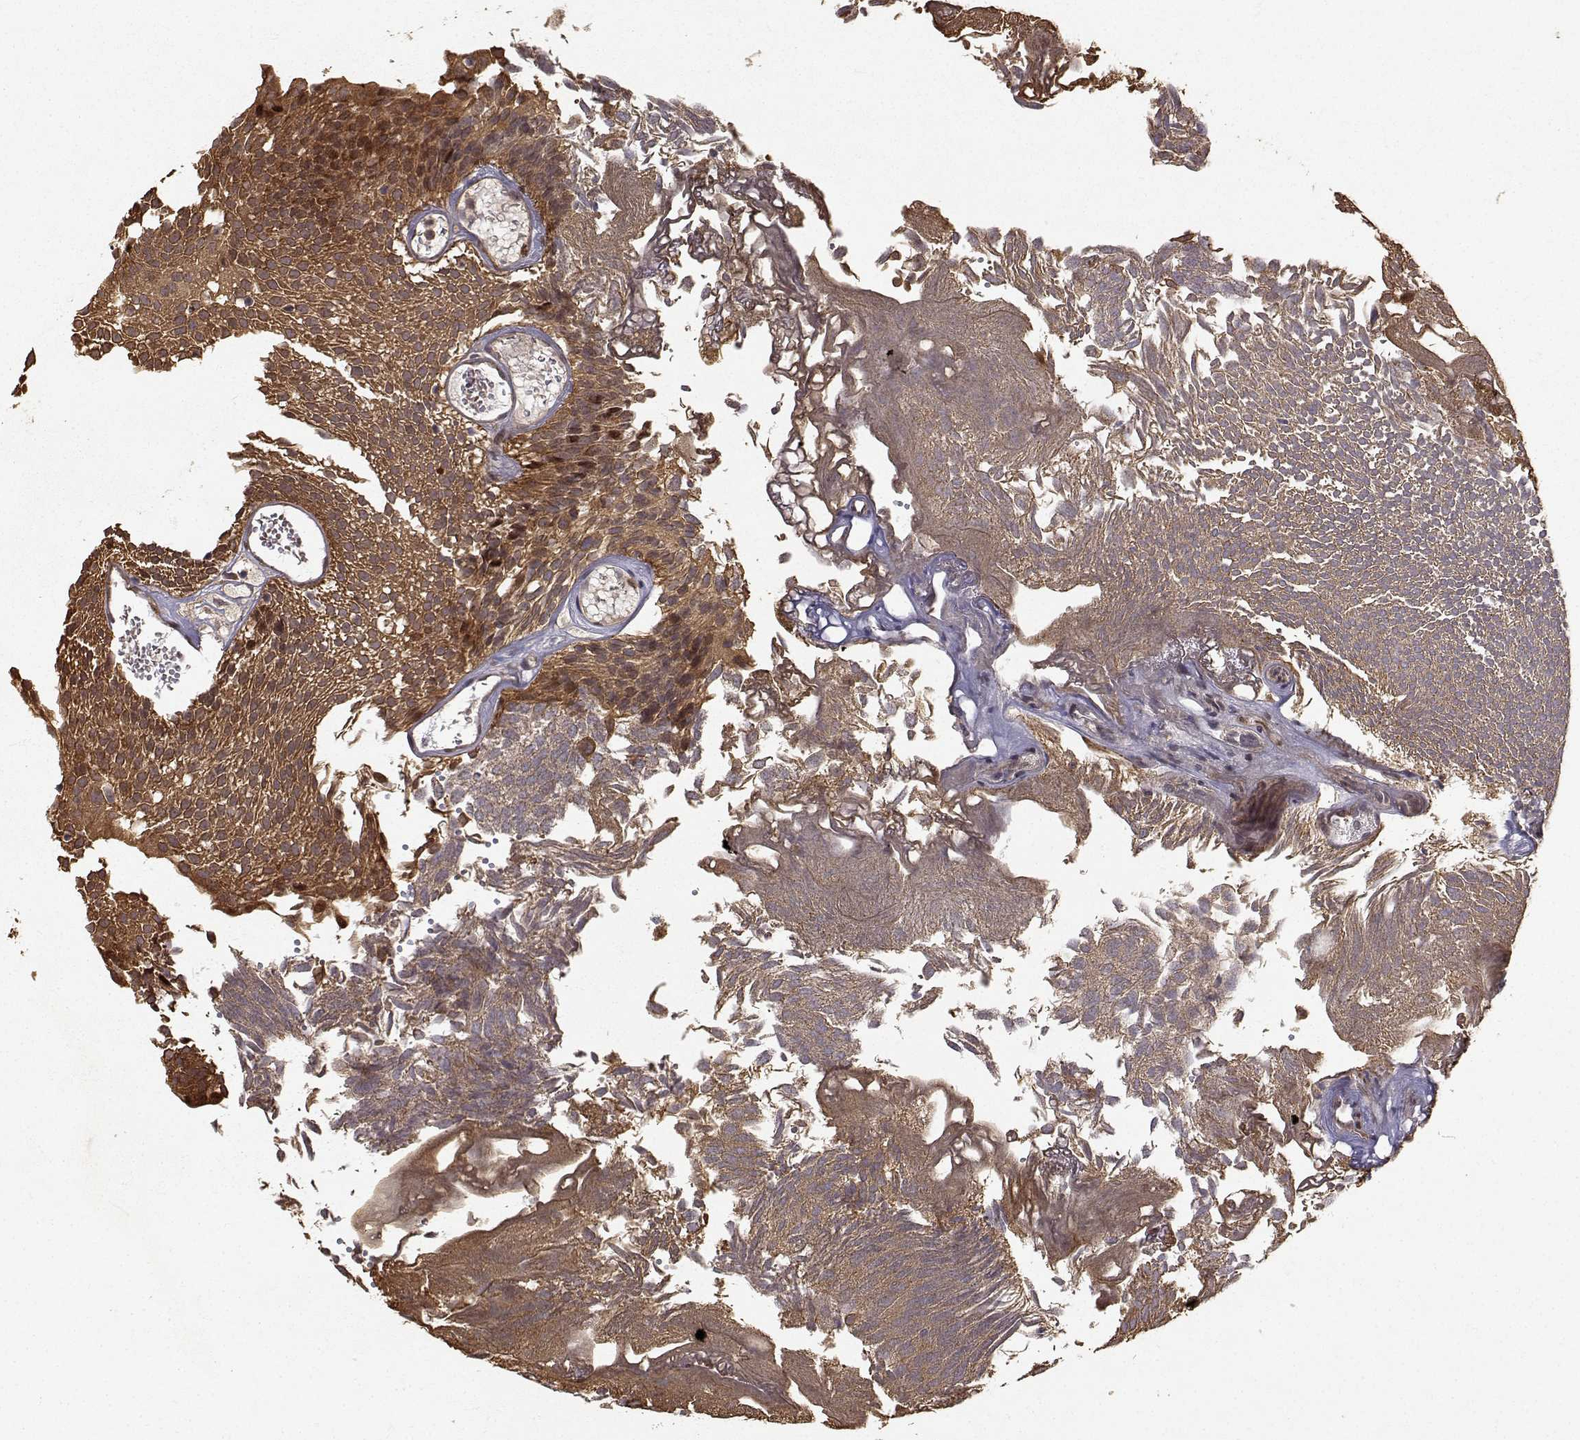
{"staining": {"intensity": "strong", "quantity": ">75%", "location": "cytoplasmic/membranous"}, "tissue": "urothelial cancer", "cell_type": "Tumor cells", "image_type": "cancer", "snomed": [{"axis": "morphology", "description": "Urothelial carcinoma, Low grade"}, {"axis": "topography", "description": "Urinary bladder"}], "caption": "This histopathology image shows IHC staining of low-grade urothelial carcinoma, with high strong cytoplasmic/membranous expression in approximately >75% of tumor cells.", "gene": "APC", "patient": {"sex": "male", "age": 52}}